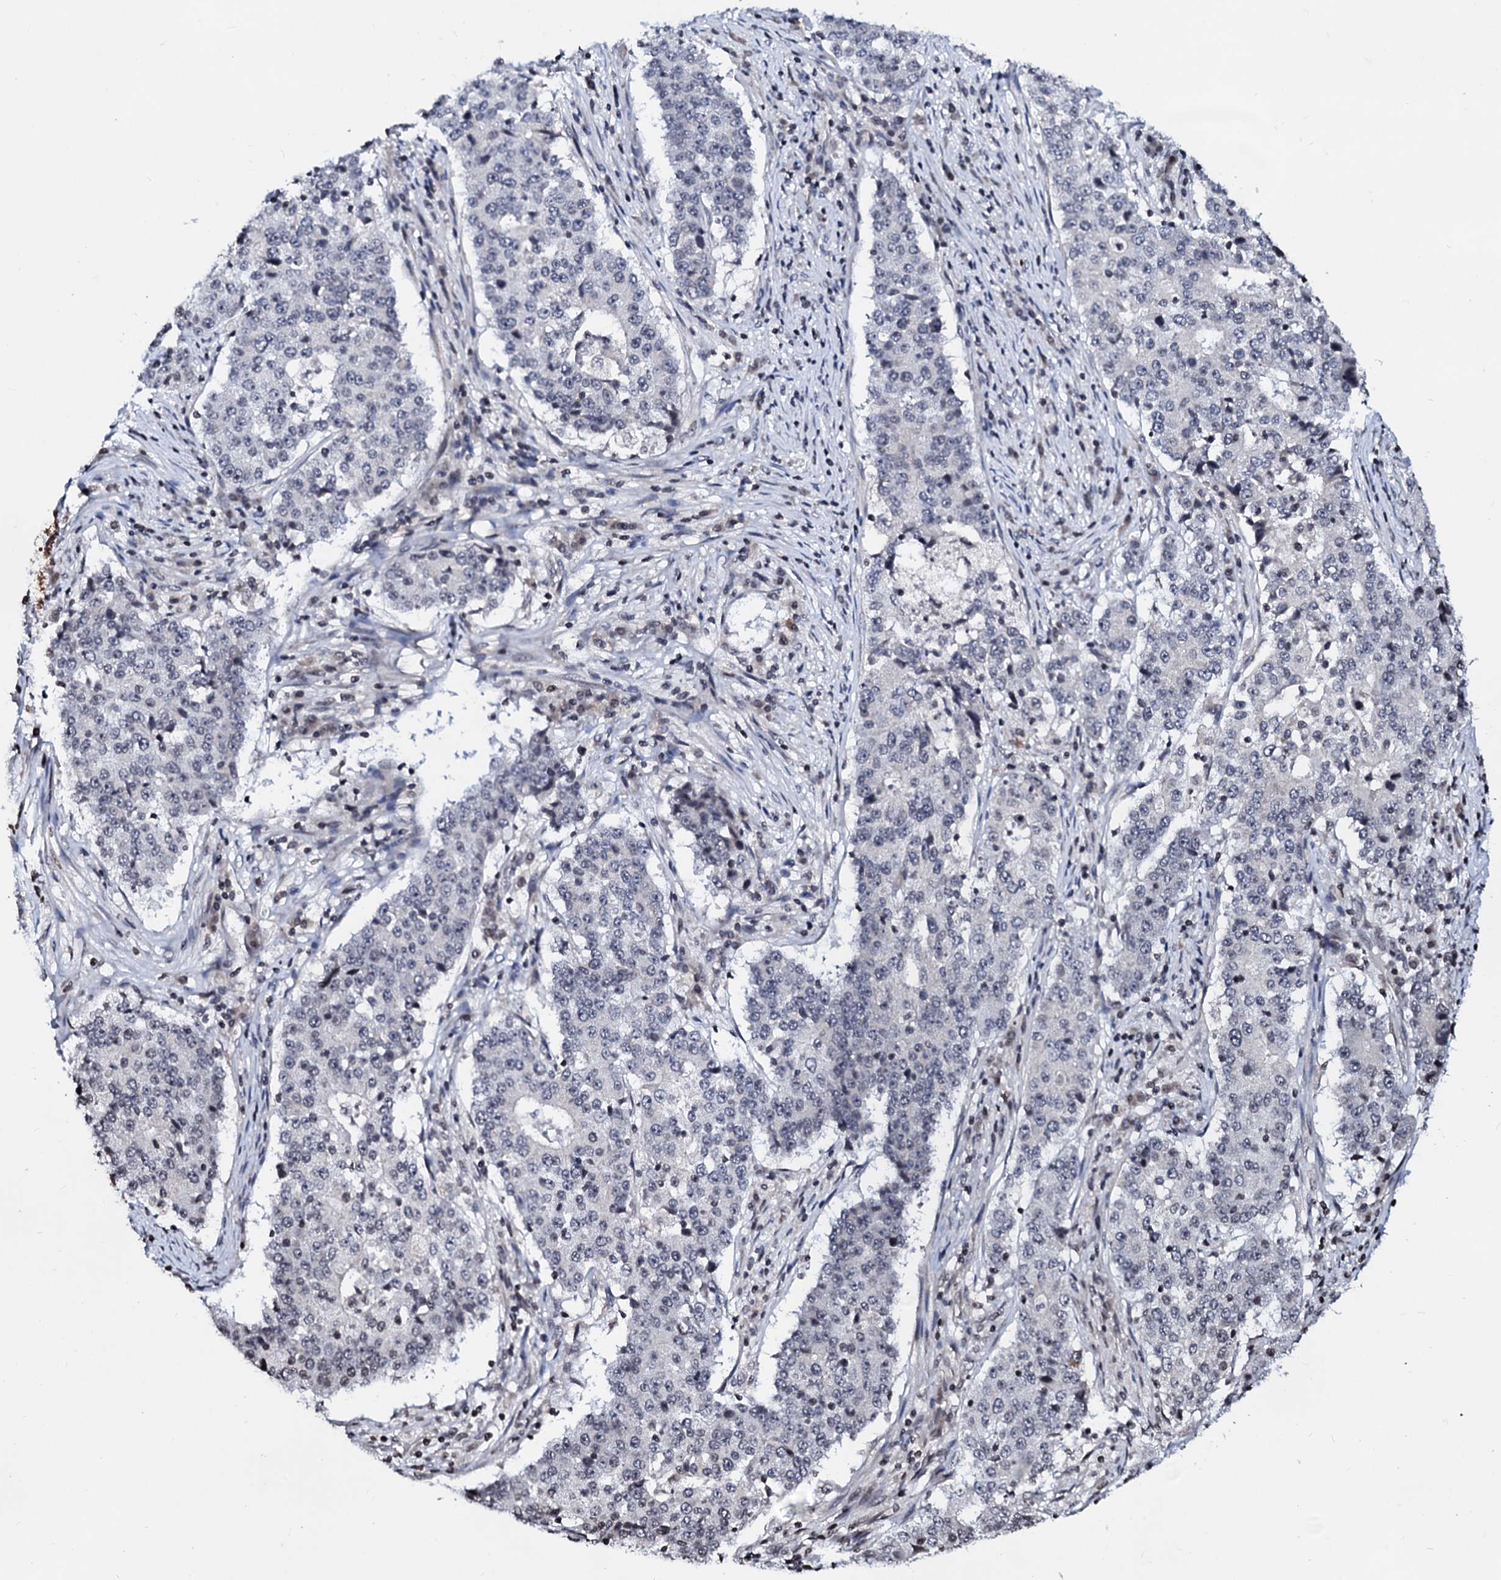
{"staining": {"intensity": "negative", "quantity": "none", "location": "none"}, "tissue": "stomach cancer", "cell_type": "Tumor cells", "image_type": "cancer", "snomed": [{"axis": "morphology", "description": "Adenocarcinoma, NOS"}, {"axis": "topography", "description": "Stomach"}], "caption": "IHC micrograph of adenocarcinoma (stomach) stained for a protein (brown), which demonstrates no positivity in tumor cells.", "gene": "LSM11", "patient": {"sex": "male", "age": 59}}